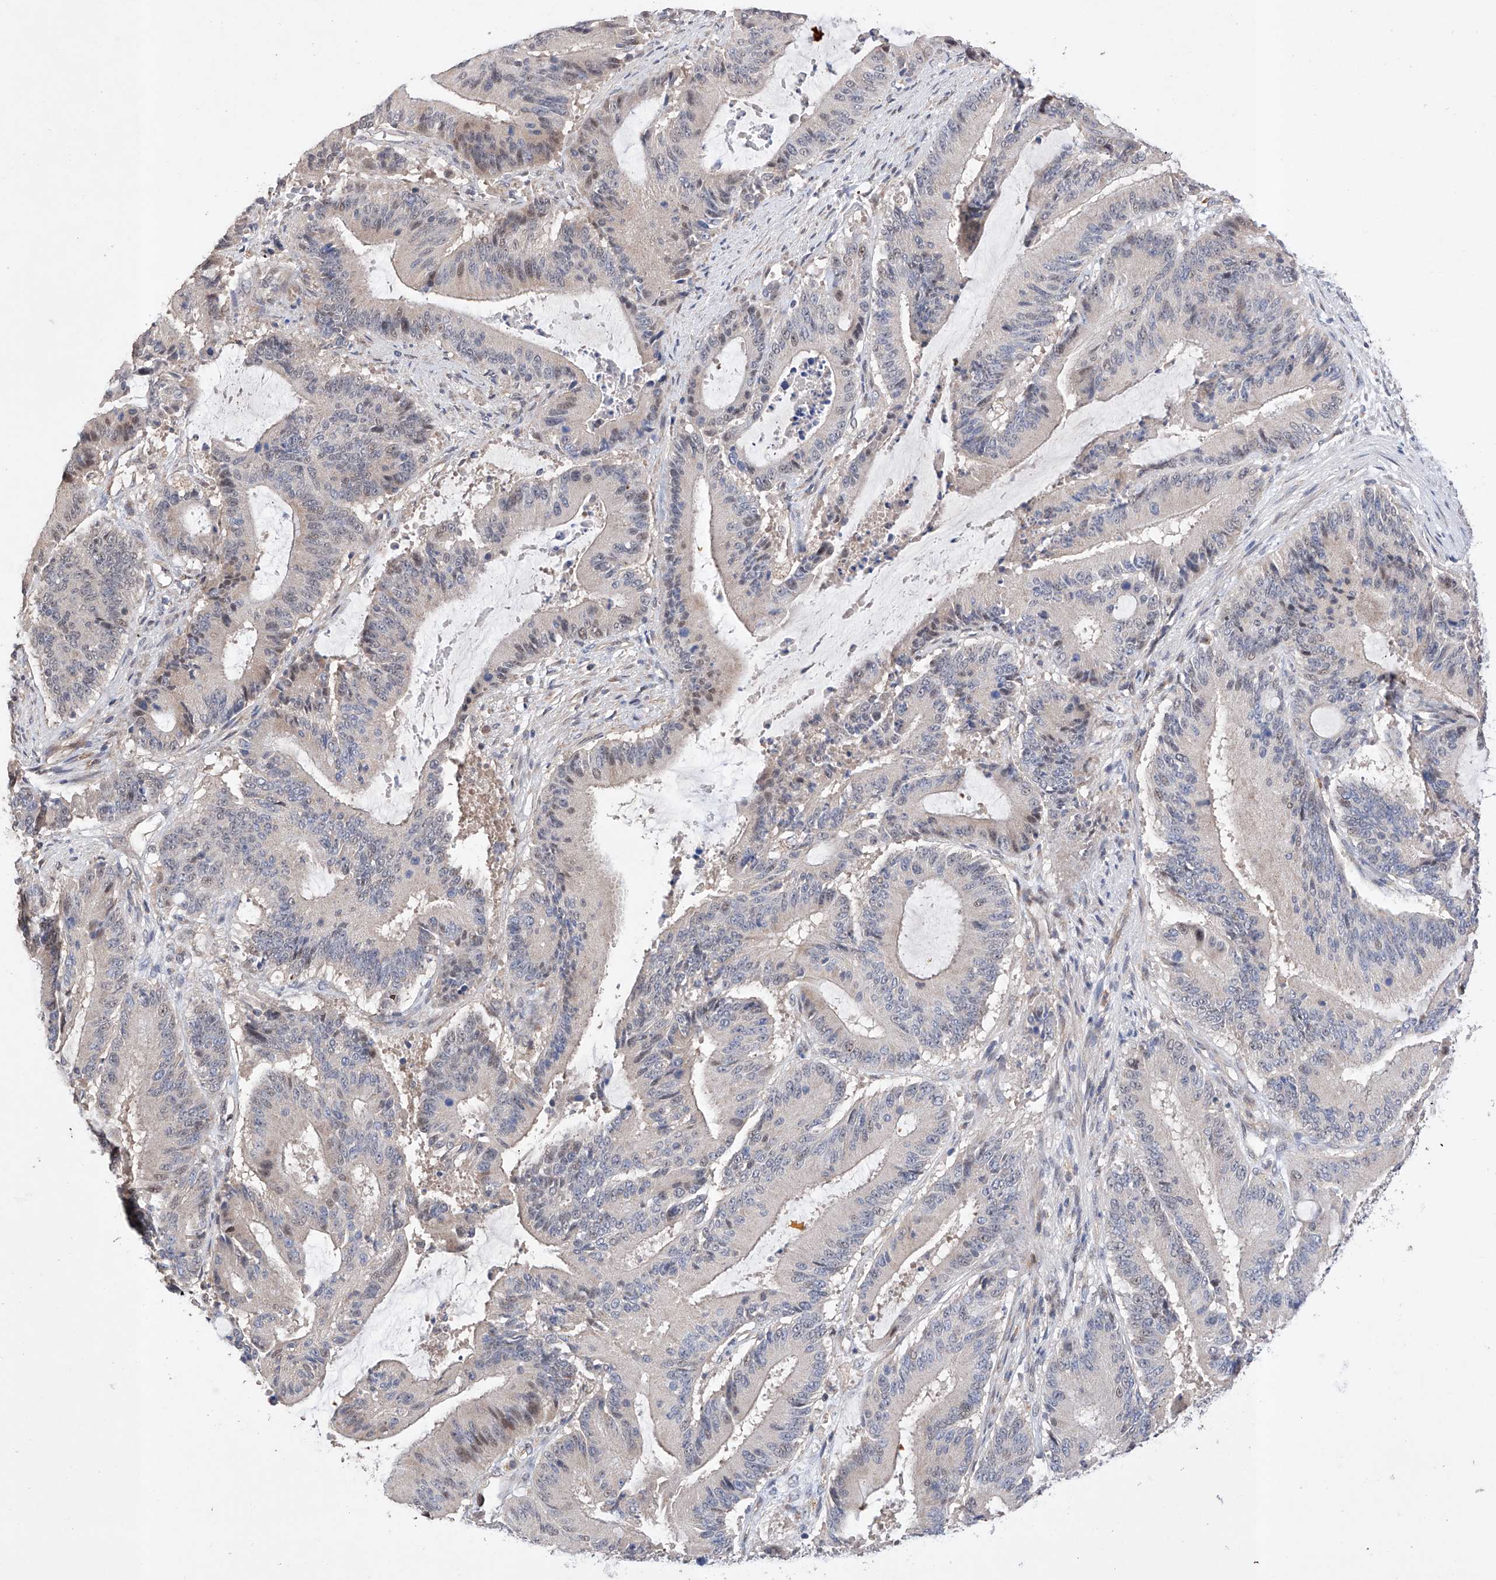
{"staining": {"intensity": "moderate", "quantity": "<25%", "location": "nuclear"}, "tissue": "liver cancer", "cell_type": "Tumor cells", "image_type": "cancer", "snomed": [{"axis": "morphology", "description": "Normal tissue, NOS"}, {"axis": "morphology", "description": "Cholangiocarcinoma"}, {"axis": "topography", "description": "Liver"}, {"axis": "topography", "description": "Peripheral nerve tissue"}], "caption": "IHC of cholangiocarcinoma (liver) shows low levels of moderate nuclear expression in approximately <25% of tumor cells.", "gene": "AFG1L", "patient": {"sex": "female", "age": 73}}